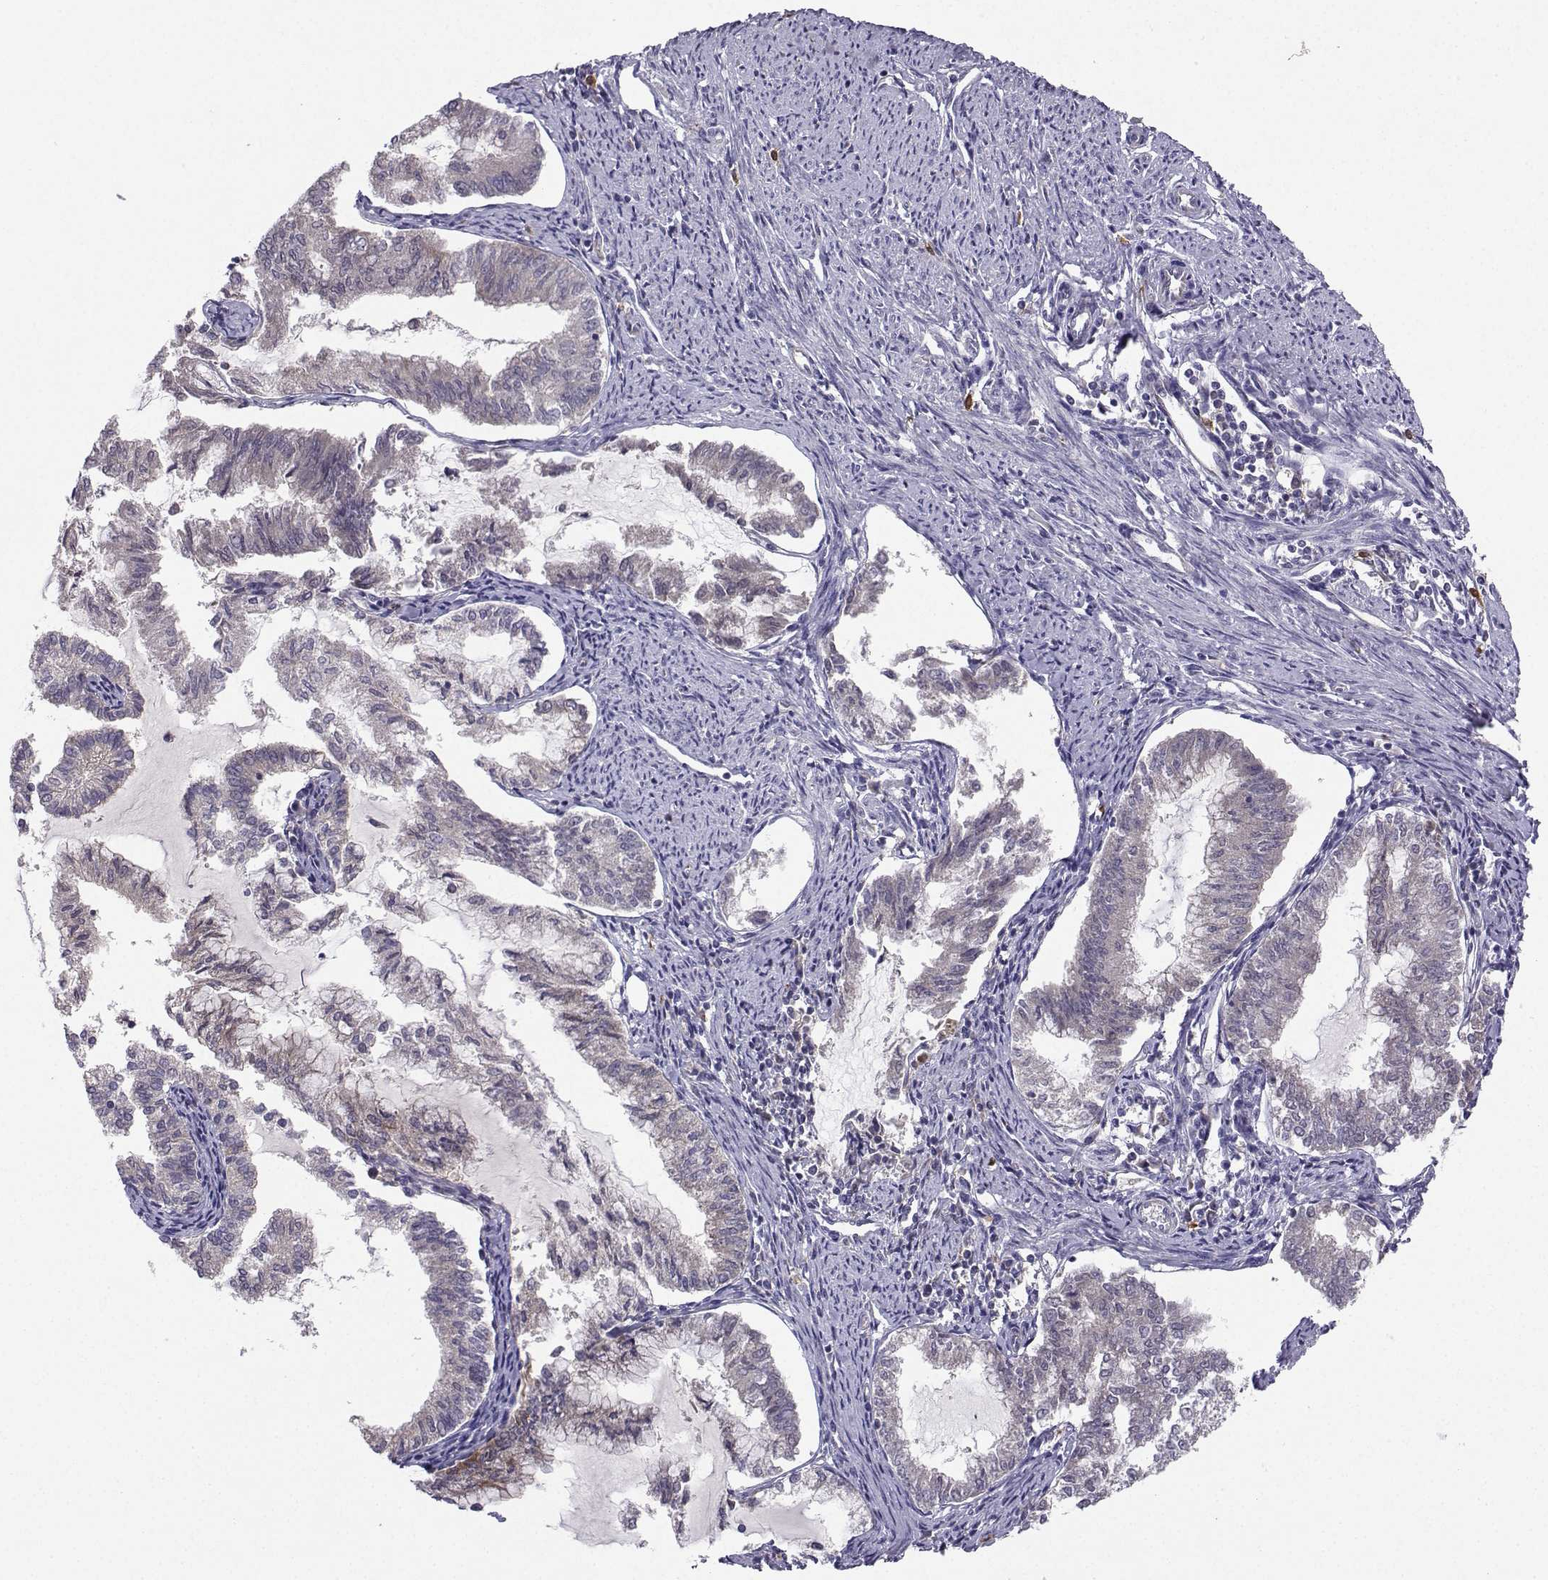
{"staining": {"intensity": "weak", "quantity": "<25%", "location": "cytoplasmic/membranous"}, "tissue": "endometrial cancer", "cell_type": "Tumor cells", "image_type": "cancer", "snomed": [{"axis": "morphology", "description": "Adenocarcinoma, NOS"}, {"axis": "topography", "description": "Endometrium"}], "caption": "Tumor cells are negative for protein expression in human adenocarcinoma (endometrial).", "gene": "STXBP5", "patient": {"sex": "female", "age": 79}}